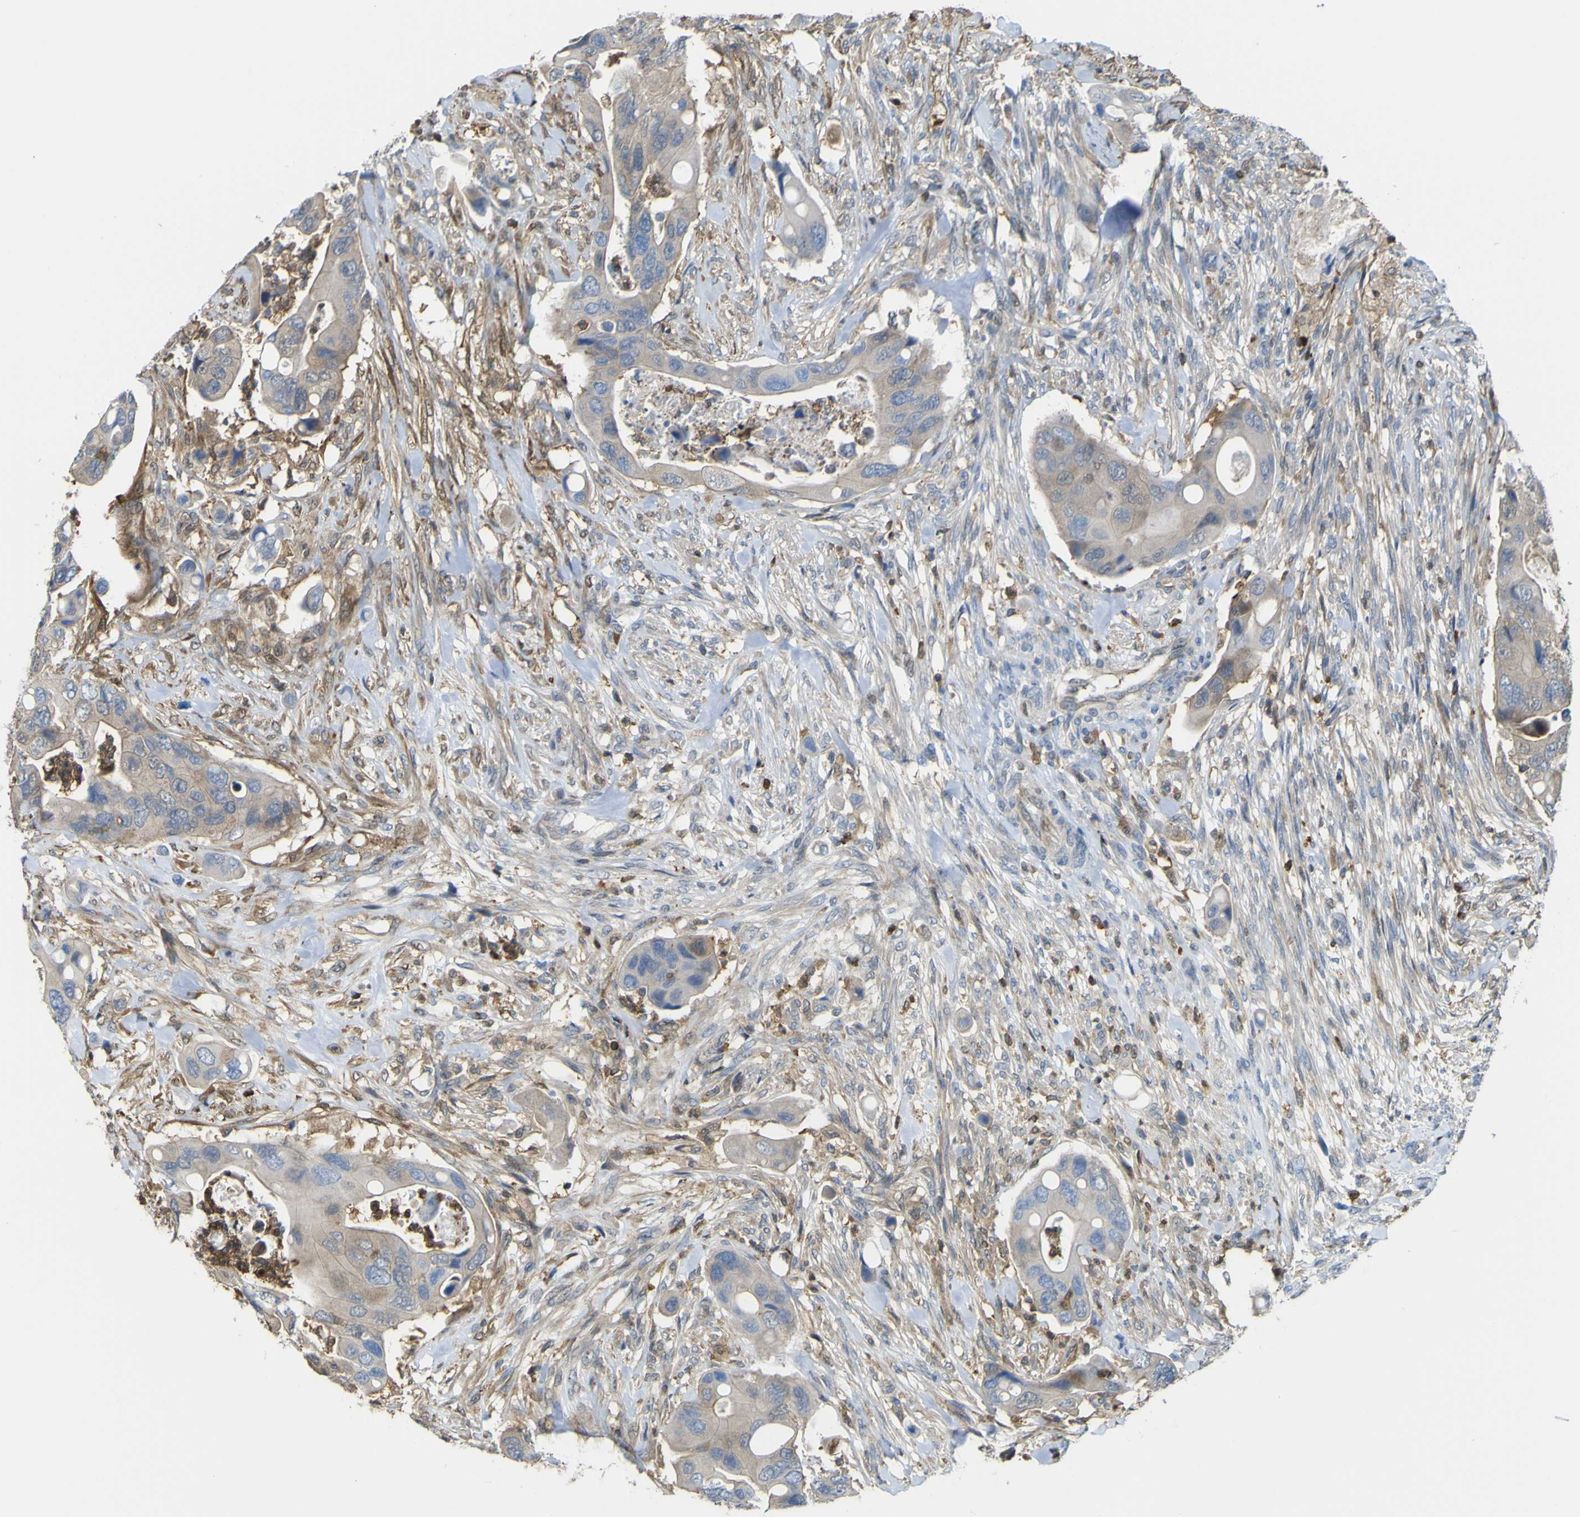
{"staining": {"intensity": "weak", "quantity": ">75%", "location": "cytoplasmic/membranous"}, "tissue": "colorectal cancer", "cell_type": "Tumor cells", "image_type": "cancer", "snomed": [{"axis": "morphology", "description": "Adenocarcinoma, NOS"}, {"axis": "topography", "description": "Rectum"}], "caption": "This image displays immunohistochemistry (IHC) staining of adenocarcinoma (colorectal), with low weak cytoplasmic/membranous expression in about >75% of tumor cells.", "gene": "ABHD3", "patient": {"sex": "female", "age": 57}}